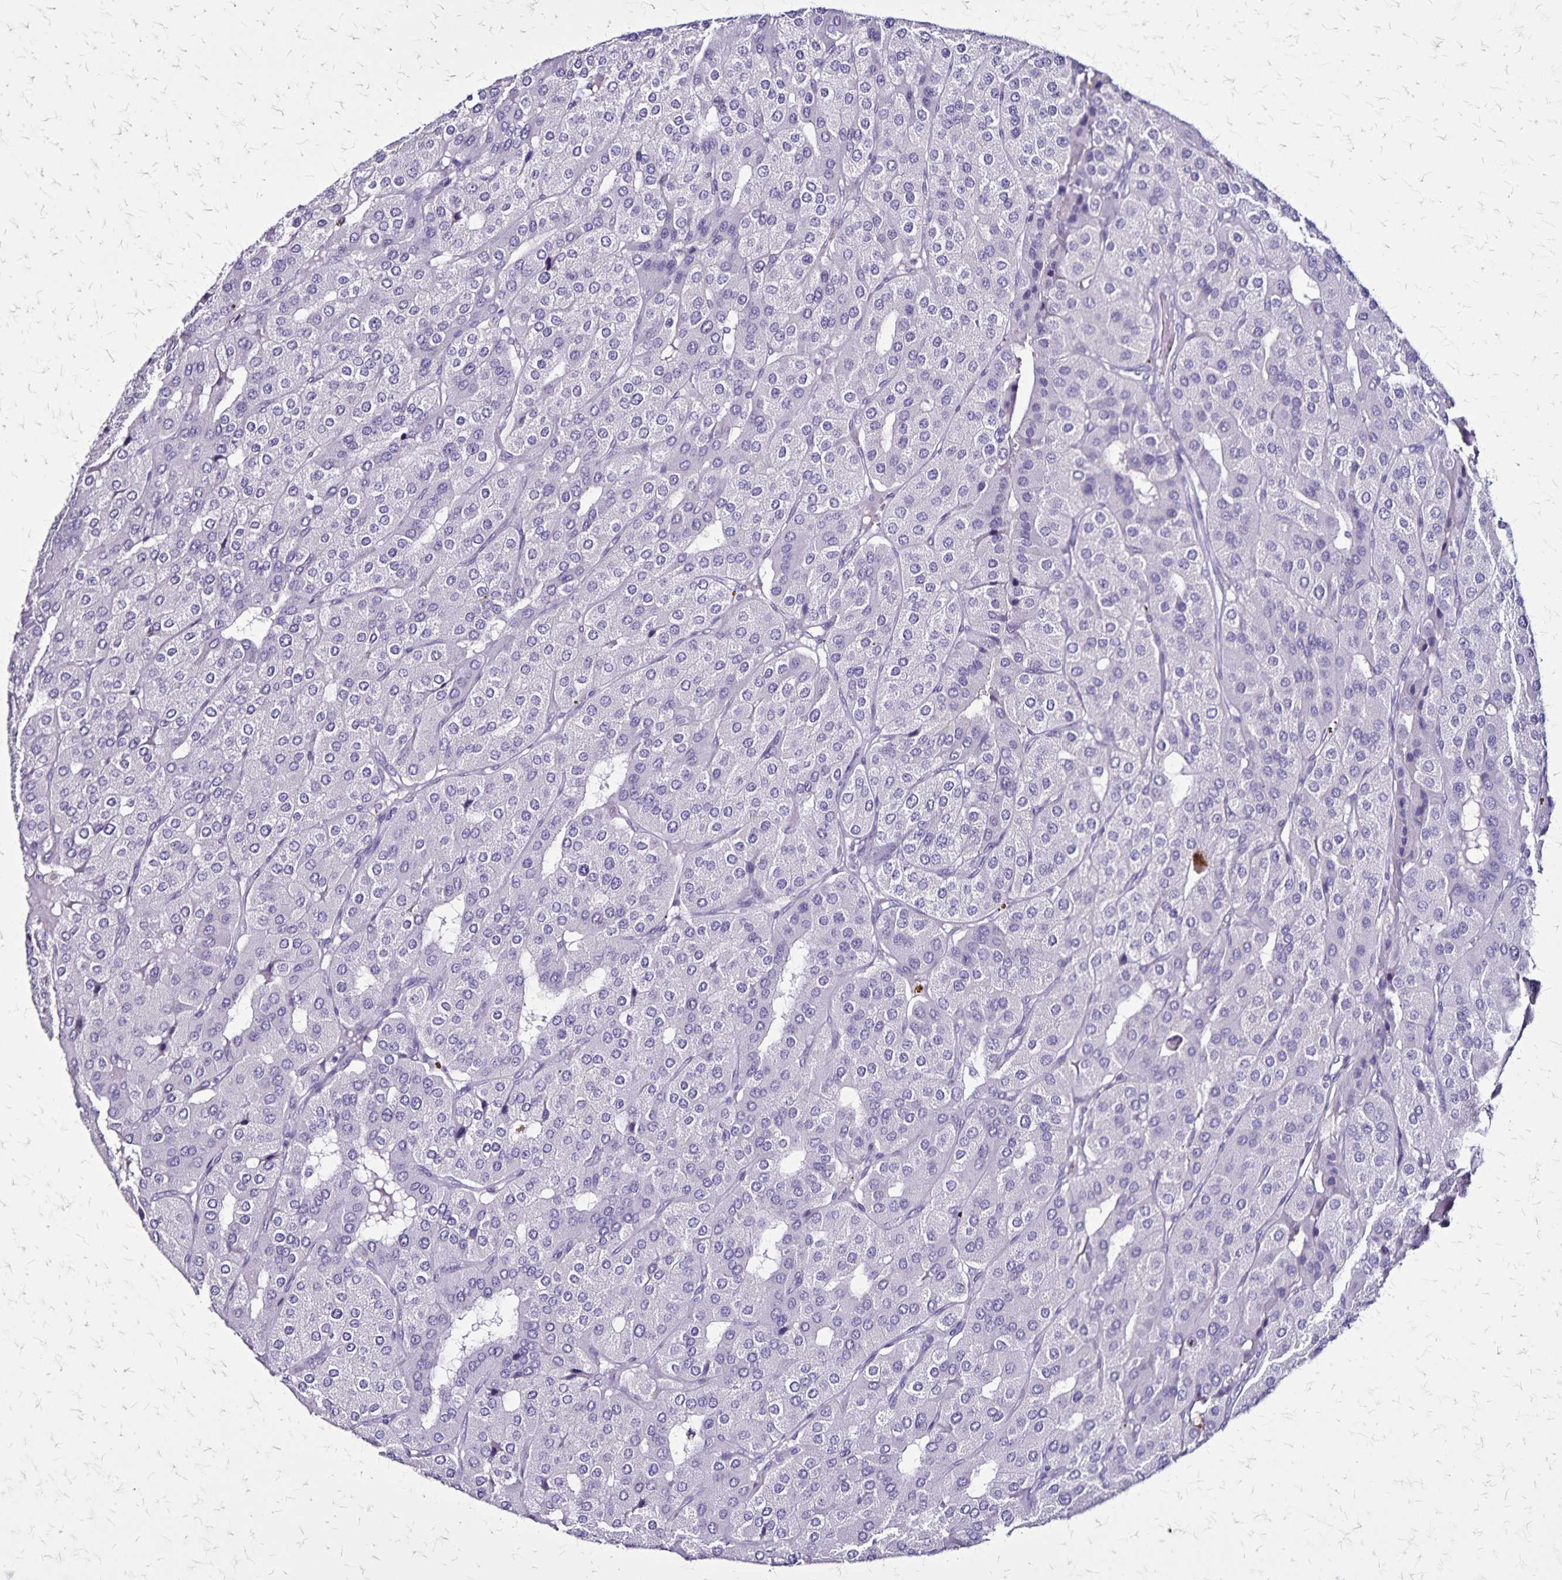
{"staining": {"intensity": "negative", "quantity": "none", "location": "none"}, "tissue": "parathyroid gland", "cell_type": "Glandular cells", "image_type": "normal", "snomed": [{"axis": "morphology", "description": "Normal tissue, NOS"}, {"axis": "morphology", "description": "Adenoma, NOS"}, {"axis": "topography", "description": "Parathyroid gland"}], "caption": "A high-resolution micrograph shows IHC staining of benign parathyroid gland, which displays no significant positivity in glandular cells. (Stains: DAB (3,3'-diaminobenzidine) immunohistochemistry with hematoxylin counter stain, Microscopy: brightfield microscopy at high magnification).", "gene": "KRT2", "patient": {"sex": "female", "age": 86}}